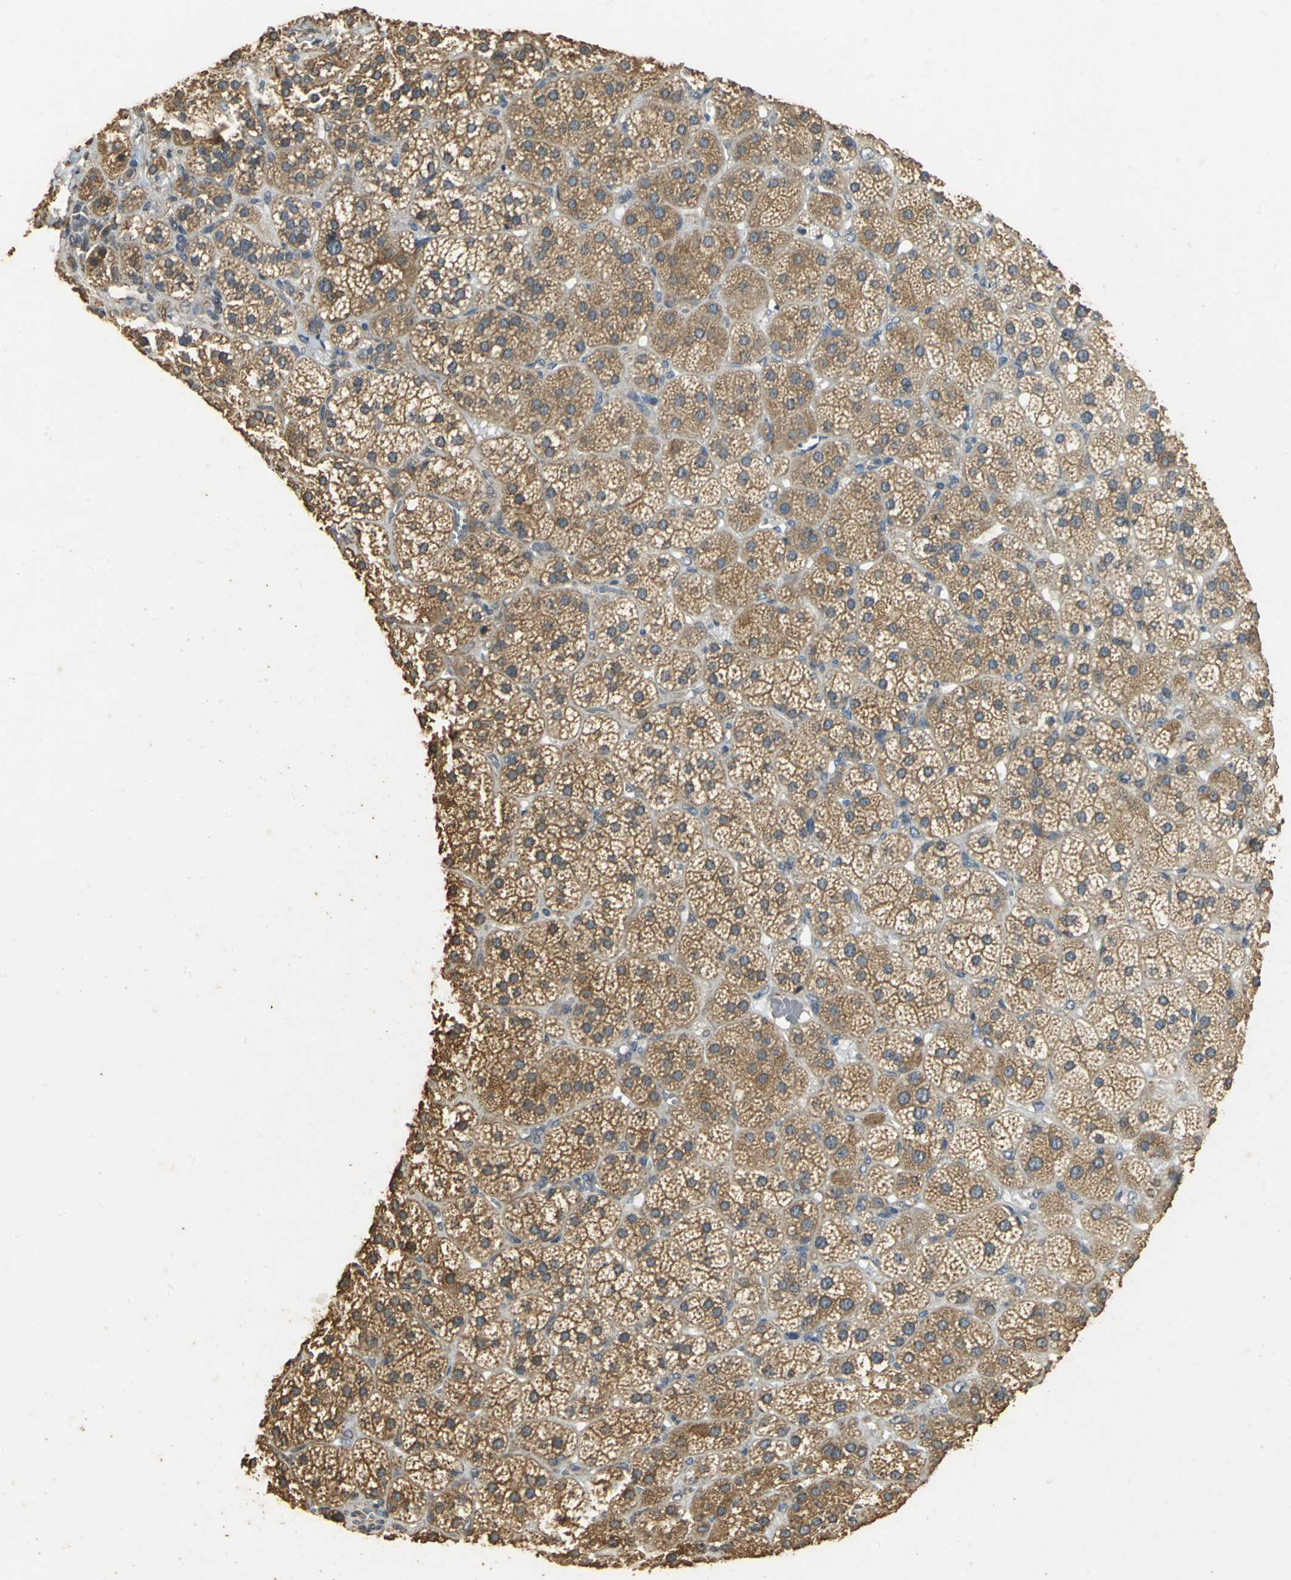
{"staining": {"intensity": "moderate", "quantity": ">75%", "location": "cytoplasmic/membranous"}, "tissue": "adrenal gland", "cell_type": "Glandular cells", "image_type": "normal", "snomed": [{"axis": "morphology", "description": "Normal tissue, NOS"}, {"axis": "topography", "description": "Adrenal gland"}], "caption": "Brown immunohistochemical staining in normal adrenal gland exhibits moderate cytoplasmic/membranous staining in approximately >75% of glandular cells. (Stains: DAB in brown, nuclei in blue, Microscopy: brightfield microscopy at high magnification).", "gene": "ACSL4", "patient": {"sex": "female", "age": 71}}